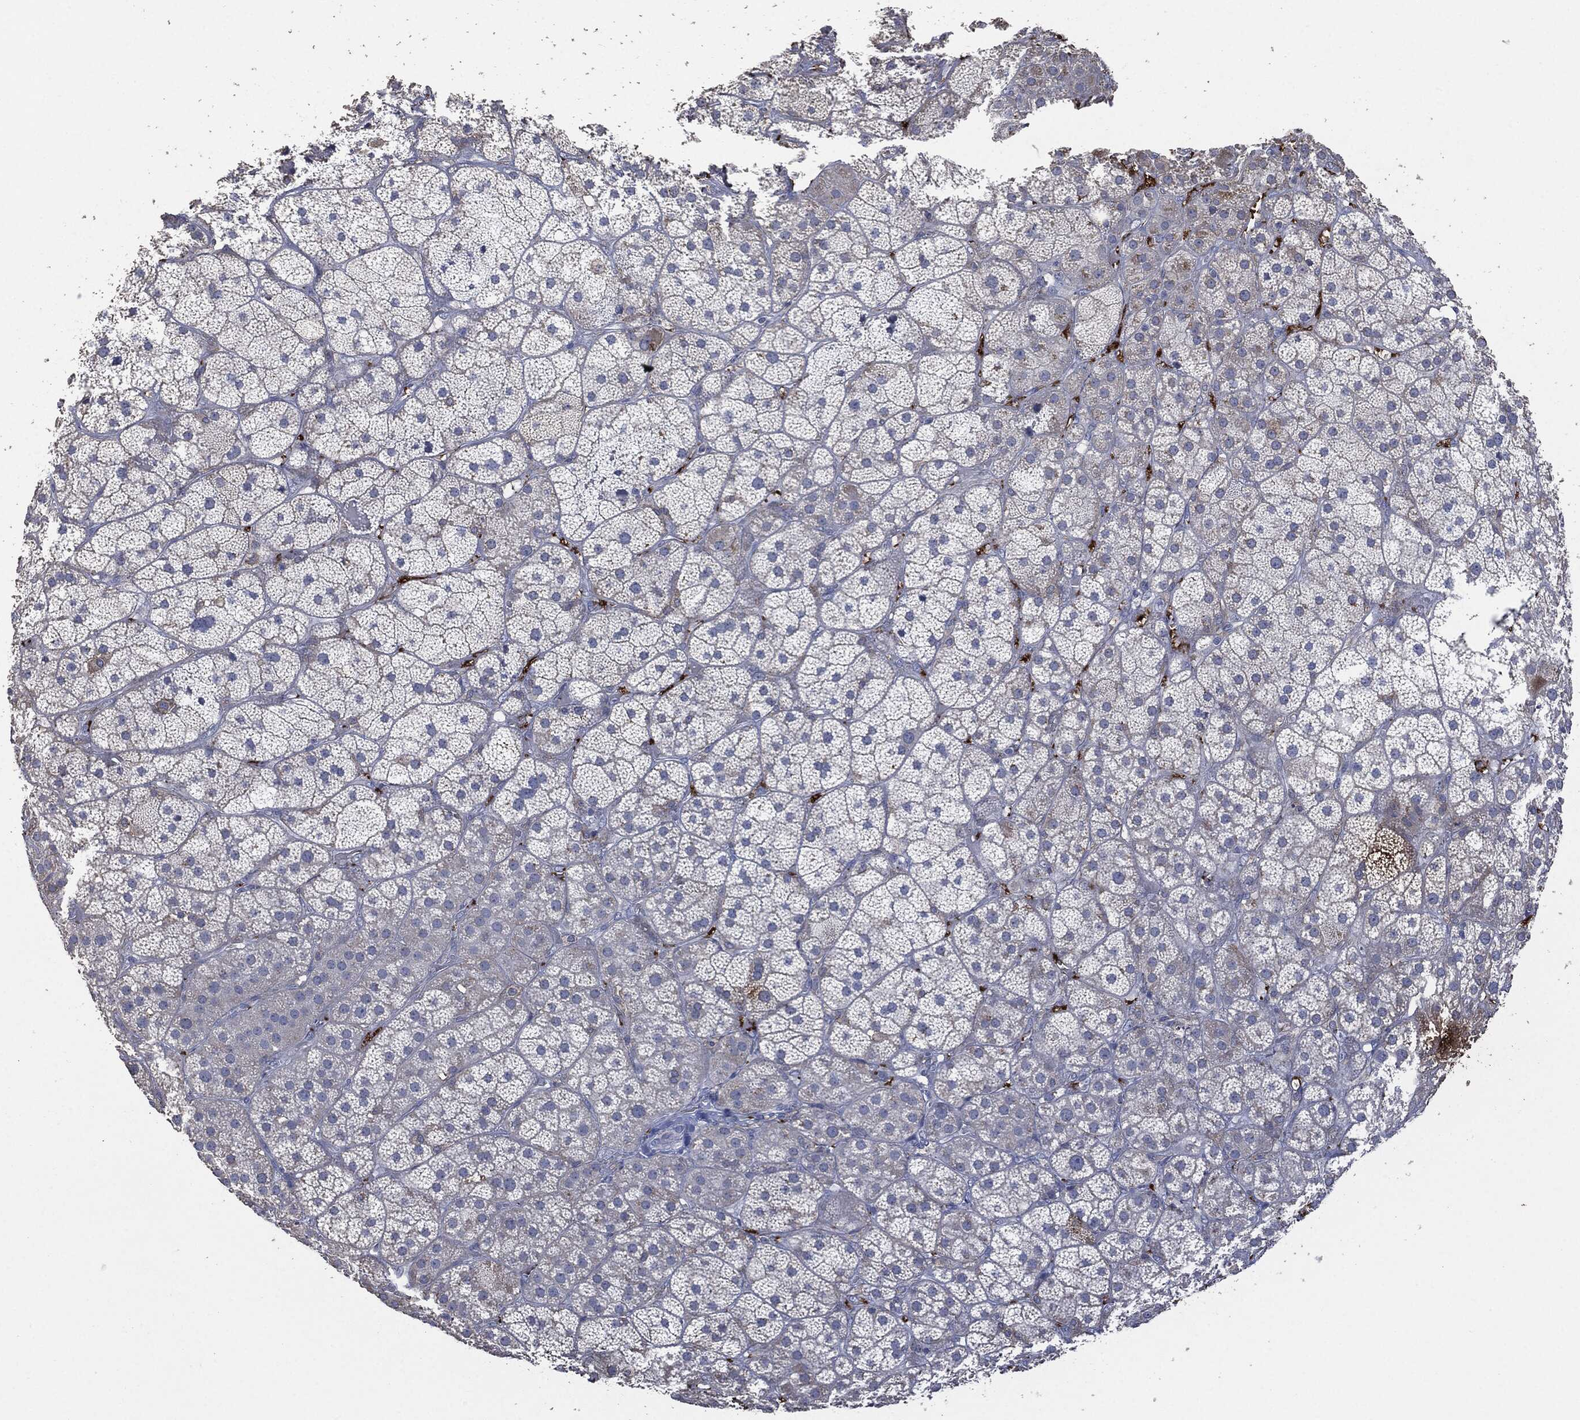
{"staining": {"intensity": "moderate", "quantity": "<25%", "location": "cytoplasmic/membranous"}, "tissue": "adrenal gland", "cell_type": "Glandular cells", "image_type": "normal", "snomed": [{"axis": "morphology", "description": "Normal tissue, NOS"}, {"axis": "topography", "description": "Adrenal gland"}], "caption": "Benign adrenal gland was stained to show a protein in brown. There is low levels of moderate cytoplasmic/membranous expression in about <25% of glandular cells.", "gene": "CD33", "patient": {"sex": "male", "age": 57}}